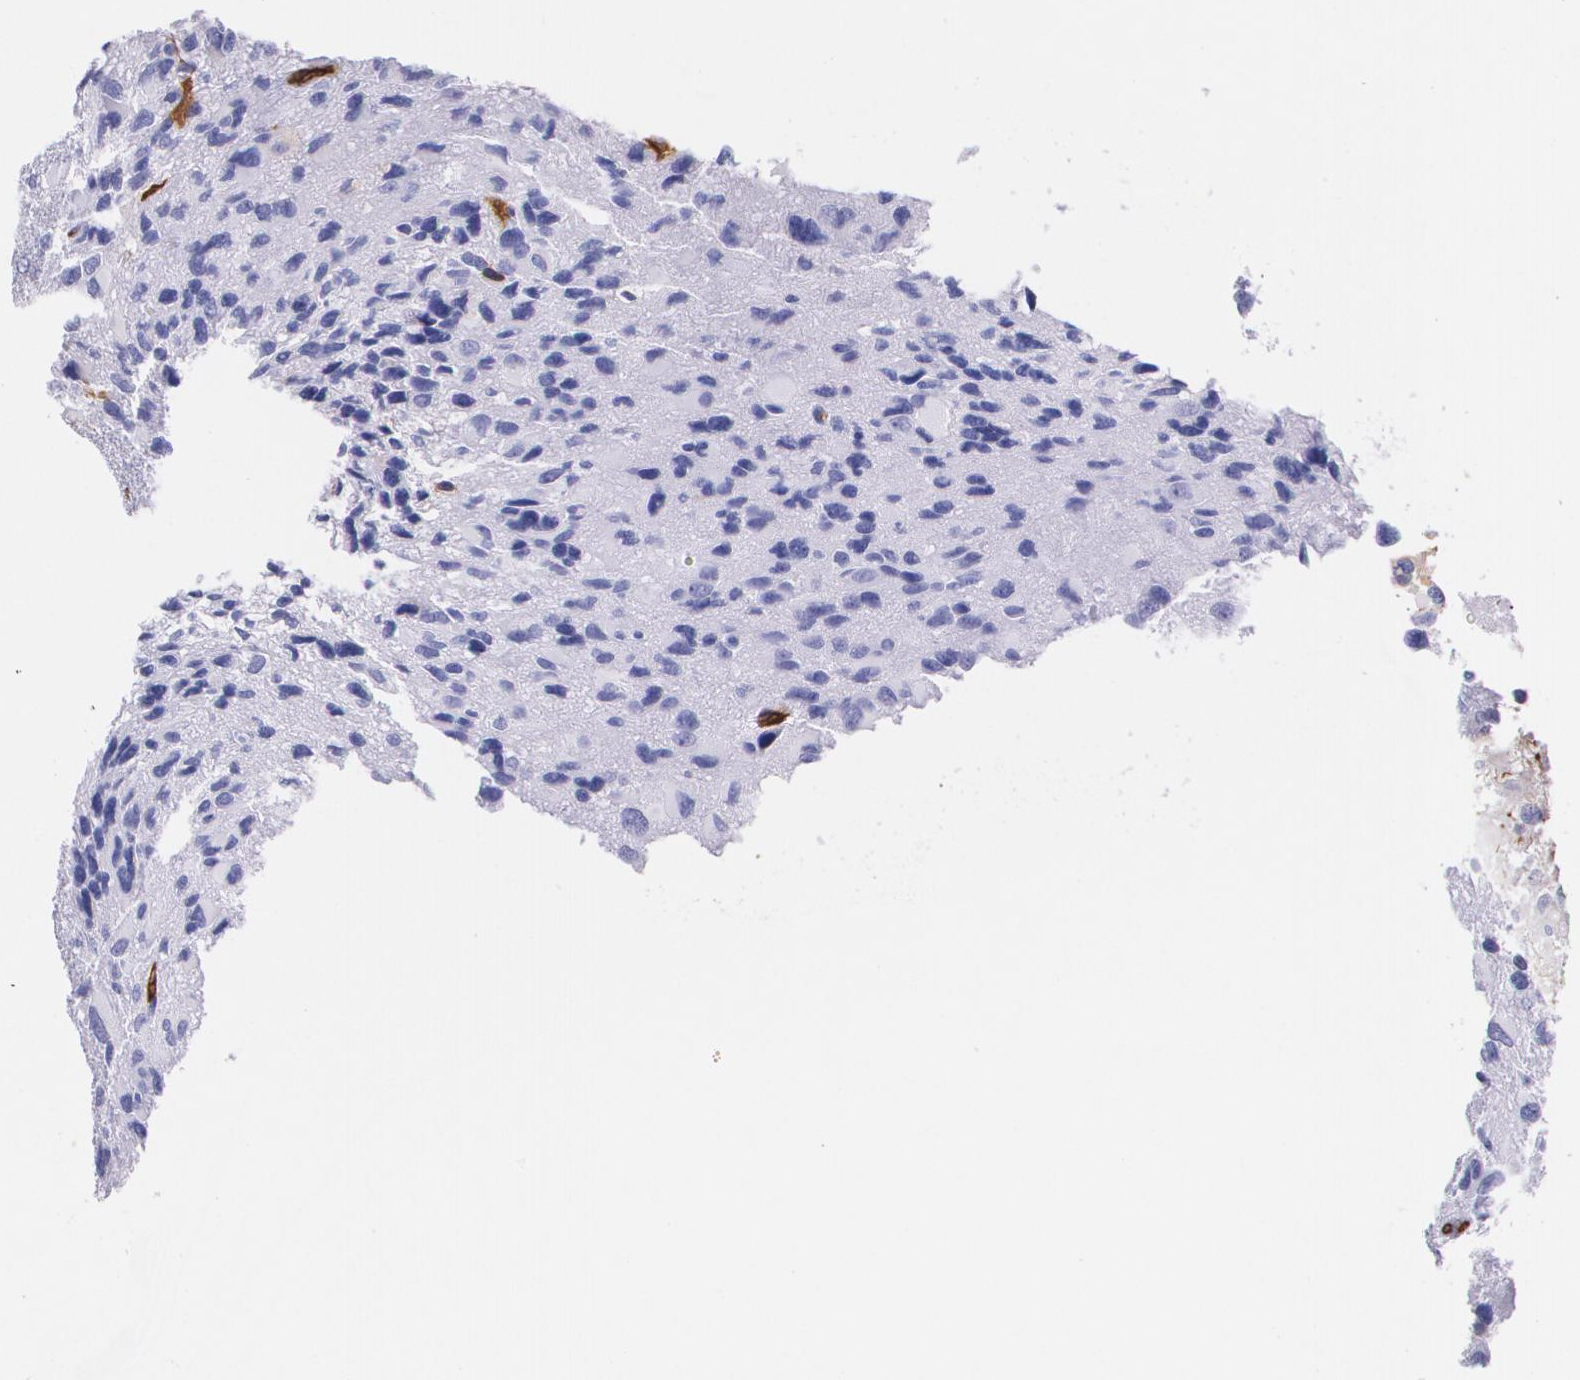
{"staining": {"intensity": "negative", "quantity": "none", "location": "none"}, "tissue": "glioma", "cell_type": "Tumor cells", "image_type": "cancer", "snomed": [{"axis": "morphology", "description": "Glioma, malignant, High grade"}, {"axis": "topography", "description": "Brain"}], "caption": "The histopathology image reveals no staining of tumor cells in glioma.", "gene": "MMP2", "patient": {"sex": "male", "age": 69}}